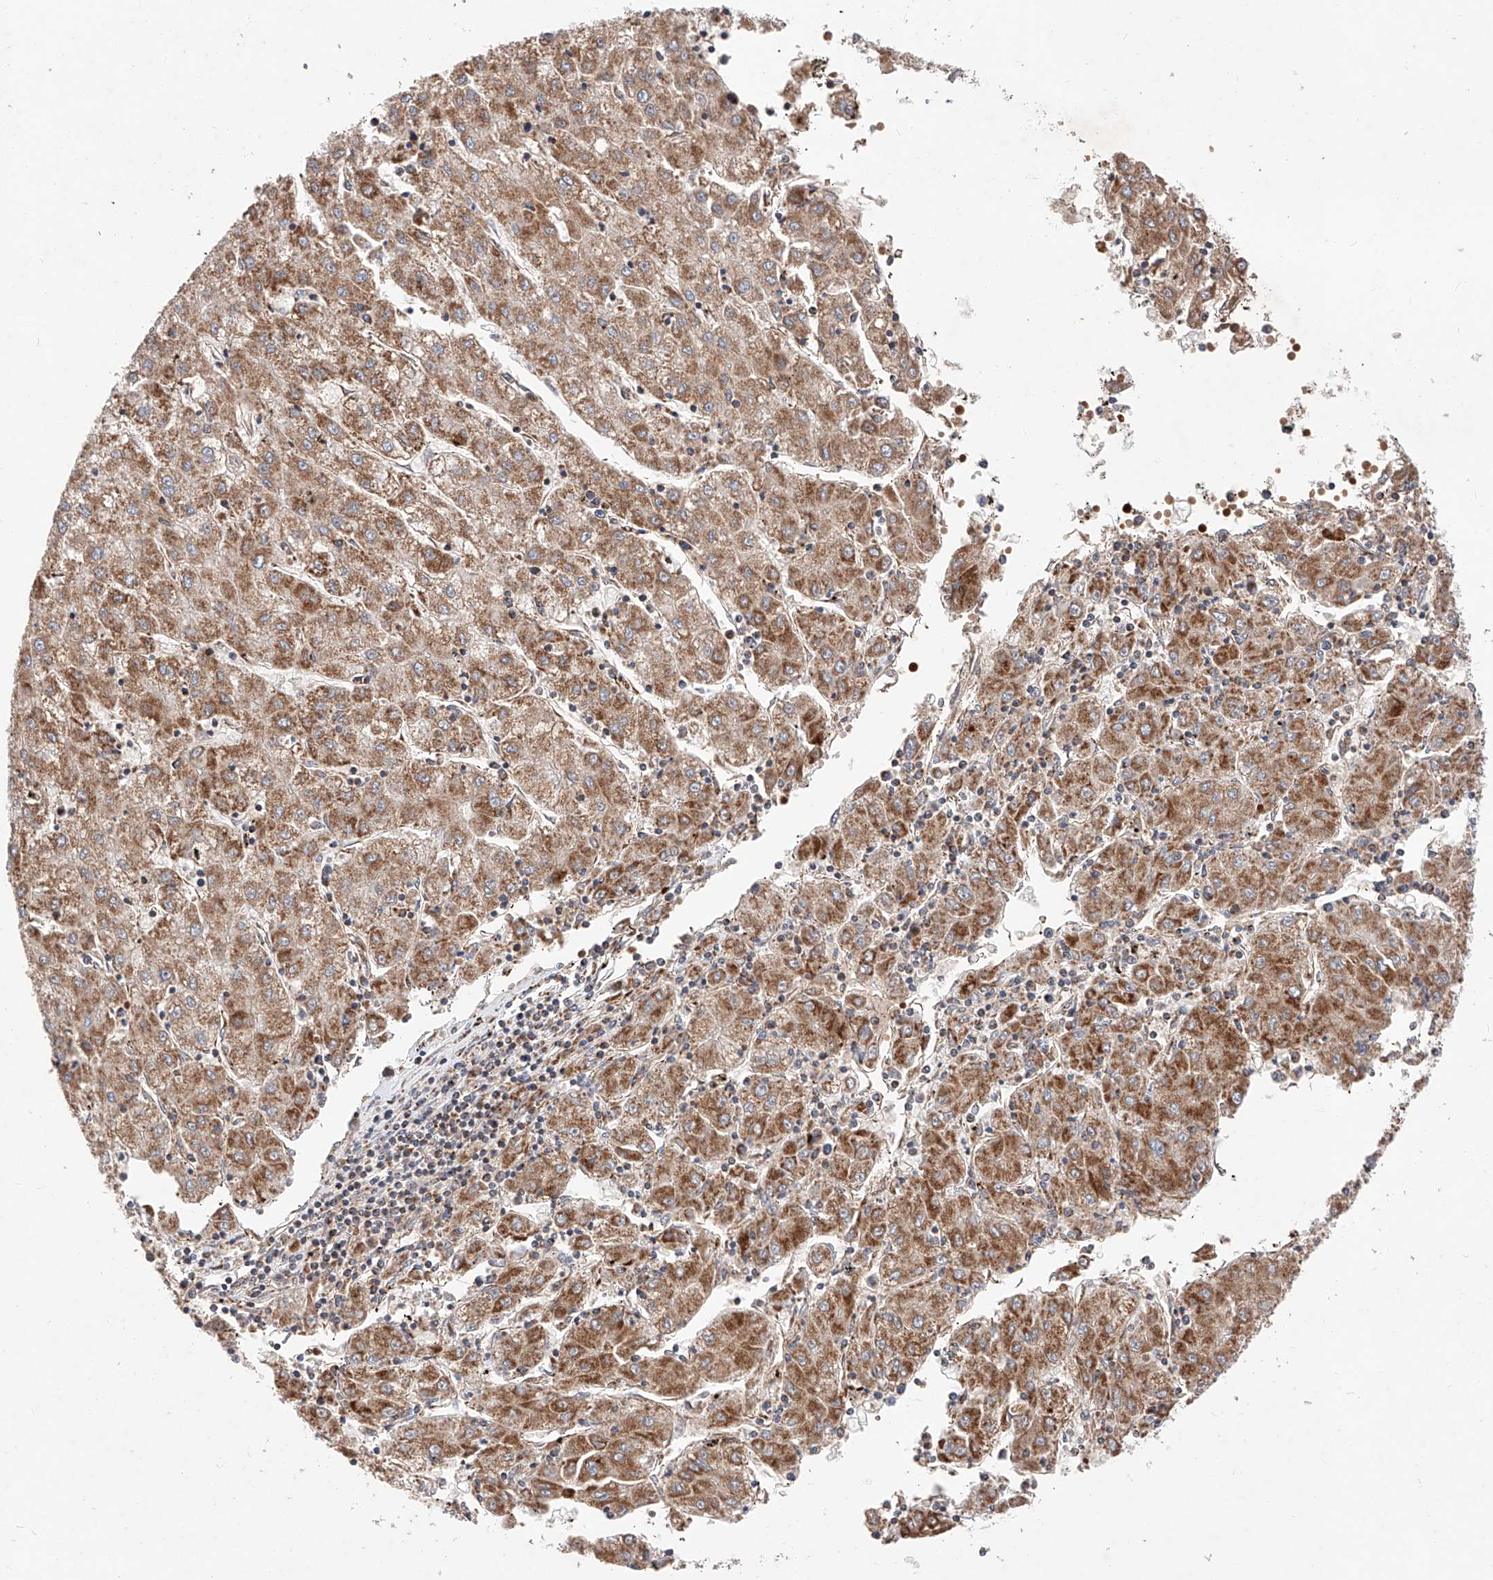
{"staining": {"intensity": "moderate", "quantity": ">75%", "location": "cytoplasmic/membranous"}, "tissue": "liver cancer", "cell_type": "Tumor cells", "image_type": "cancer", "snomed": [{"axis": "morphology", "description": "Carcinoma, Hepatocellular, NOS"}, {"axis": "topography", "description": "Liver"}], "caption": "Moderate cytoplasmic/membranous expression is seen in approximately >75% of tumor cells in liver hepatocellular carcinoma.", "gene": "NR1D1", "patient": {"sex": "male", "age": 72}}